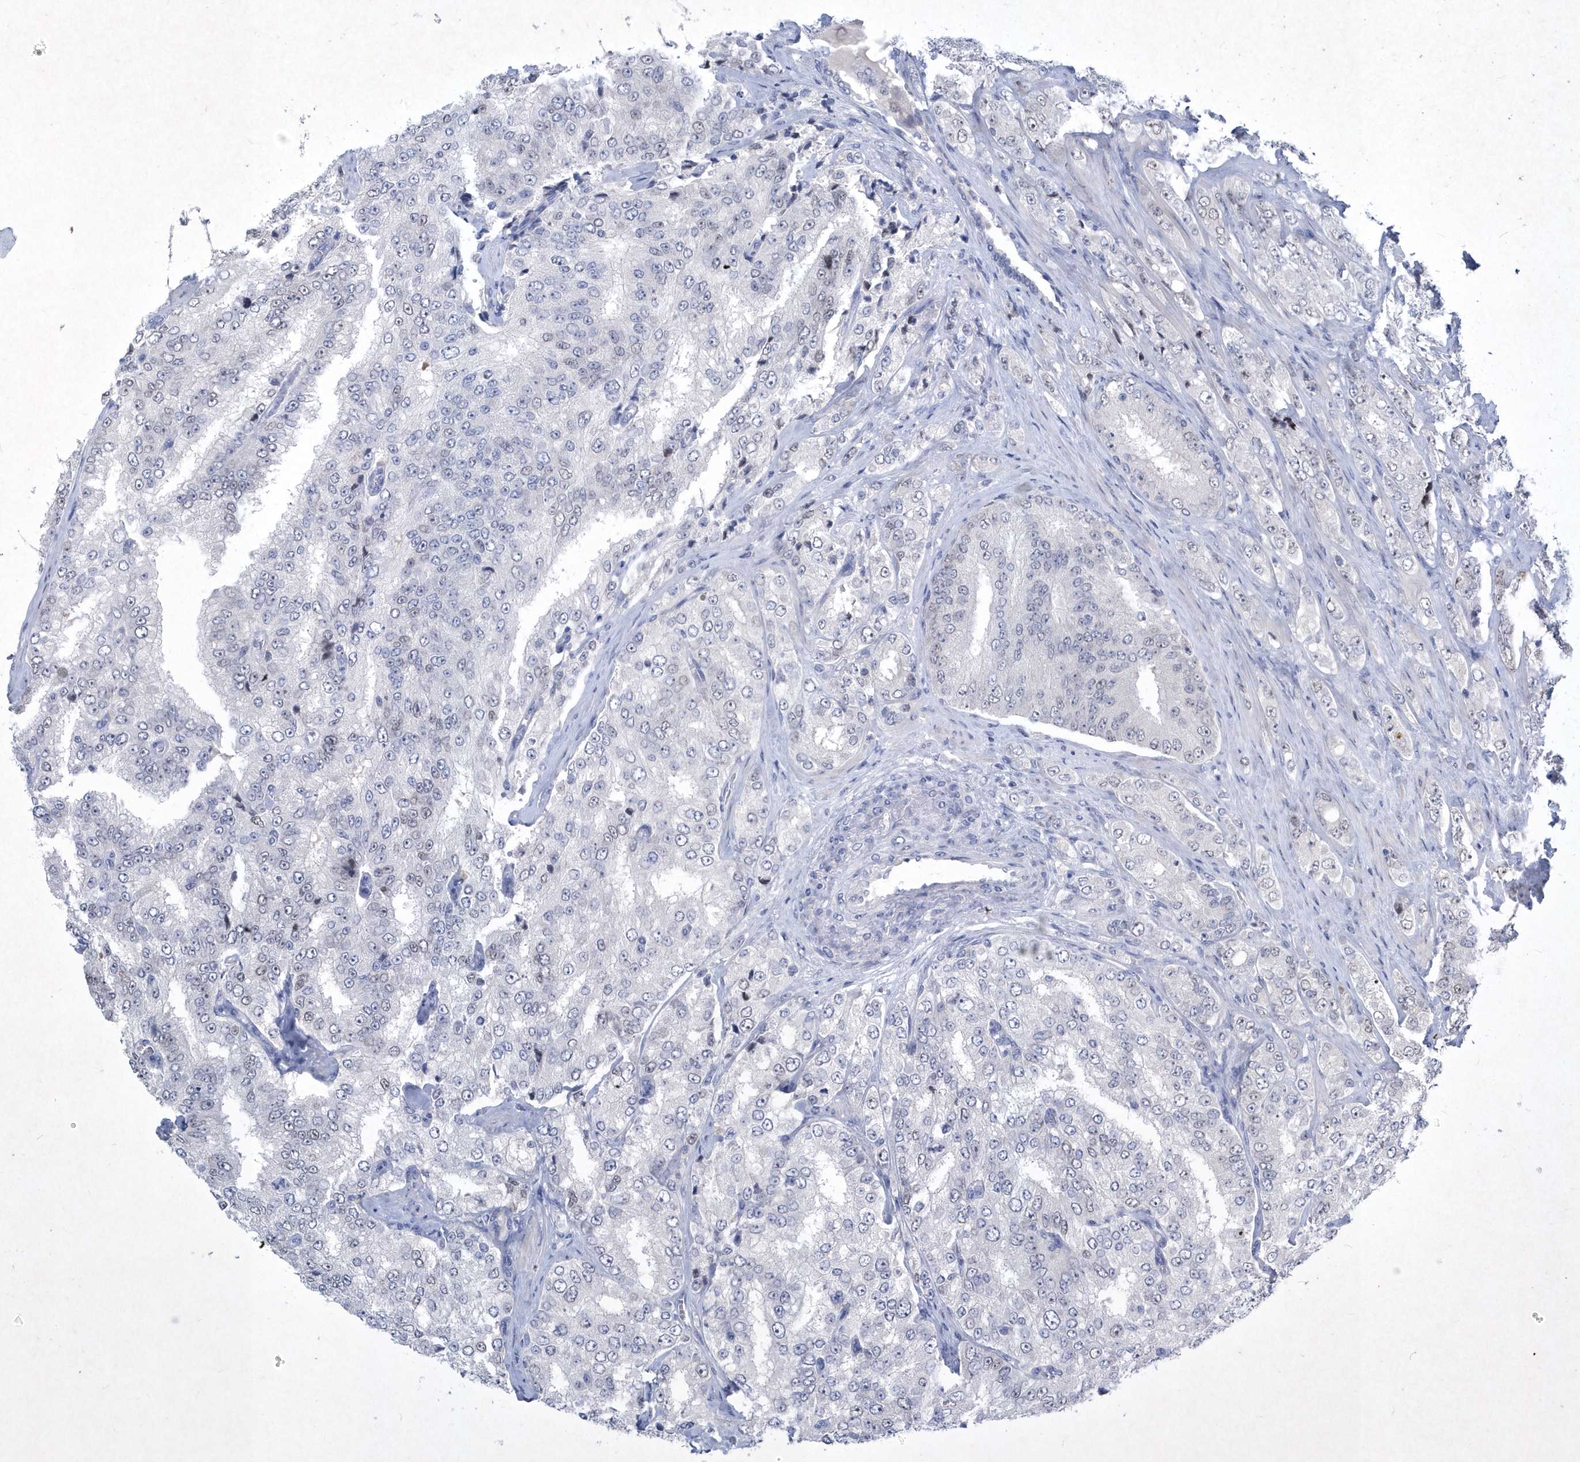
{"staining": {"intensity": "negative", "quantity": "none", "location": "none"}, "tissue": "prostate cancer", "cell_type": "Tumor cells", "image_type": "cancer", "snomed": [{"axis": "morphology", "description": "Adenocarcinoma, High grade"}, {"axis": "topography", "description": "Prostate"}], "caption": "High magnification brightfield microscopy of prostate cancer (adenocarcinoma (high-grade)) stained with DAB (3,3'-diaminobenzidine) (brown) and counterstained with hematoxylin (blue): tumor cells show no significant expression.", "gene": "BHLHA15", "patient": {"sex": "male", "age": 58}}